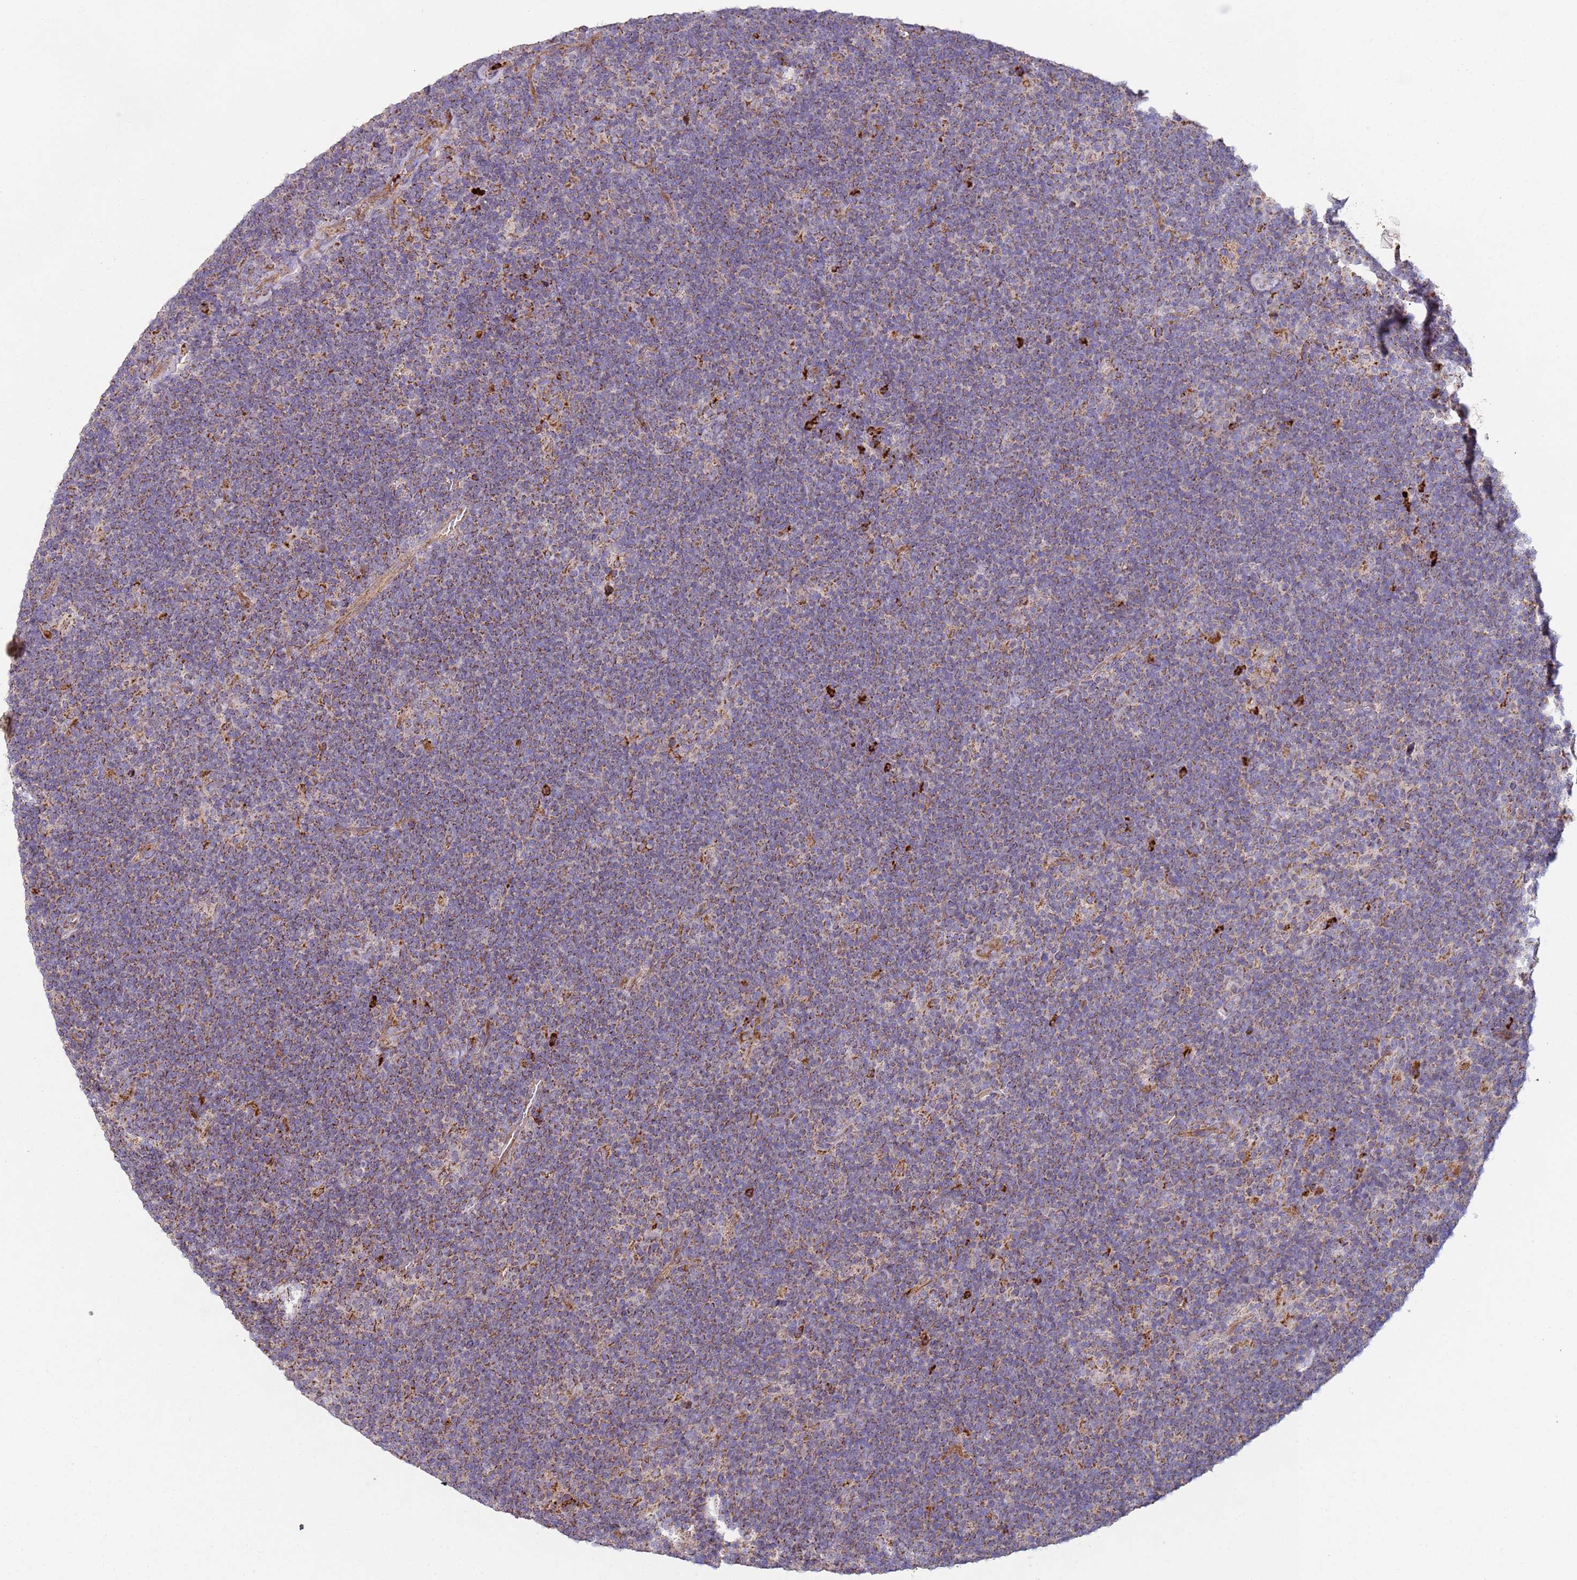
{"staining": {"intensity": "weak", "quantity": "<25%", "location": "cytoplasmic/membranous"}, "tissue": "lymphoma", "cell_type": "Tumor cells", "image_type": "cancer", "snomed": [{"axis": "morphology", "description": "Hodgkin's disease, NOS"}, {"axis": "topography", "description": "Lymph node"}], "caption": "The image reveals no staining of tumor cells in lymphoma. The staining is performed using DAB (3,3'-diaminobenzidine) brown chromogen with nuclei counter-stained in using hematoxylin.", "gene": "FBXO33", "patient": {"sex": "female", "age": 57}}